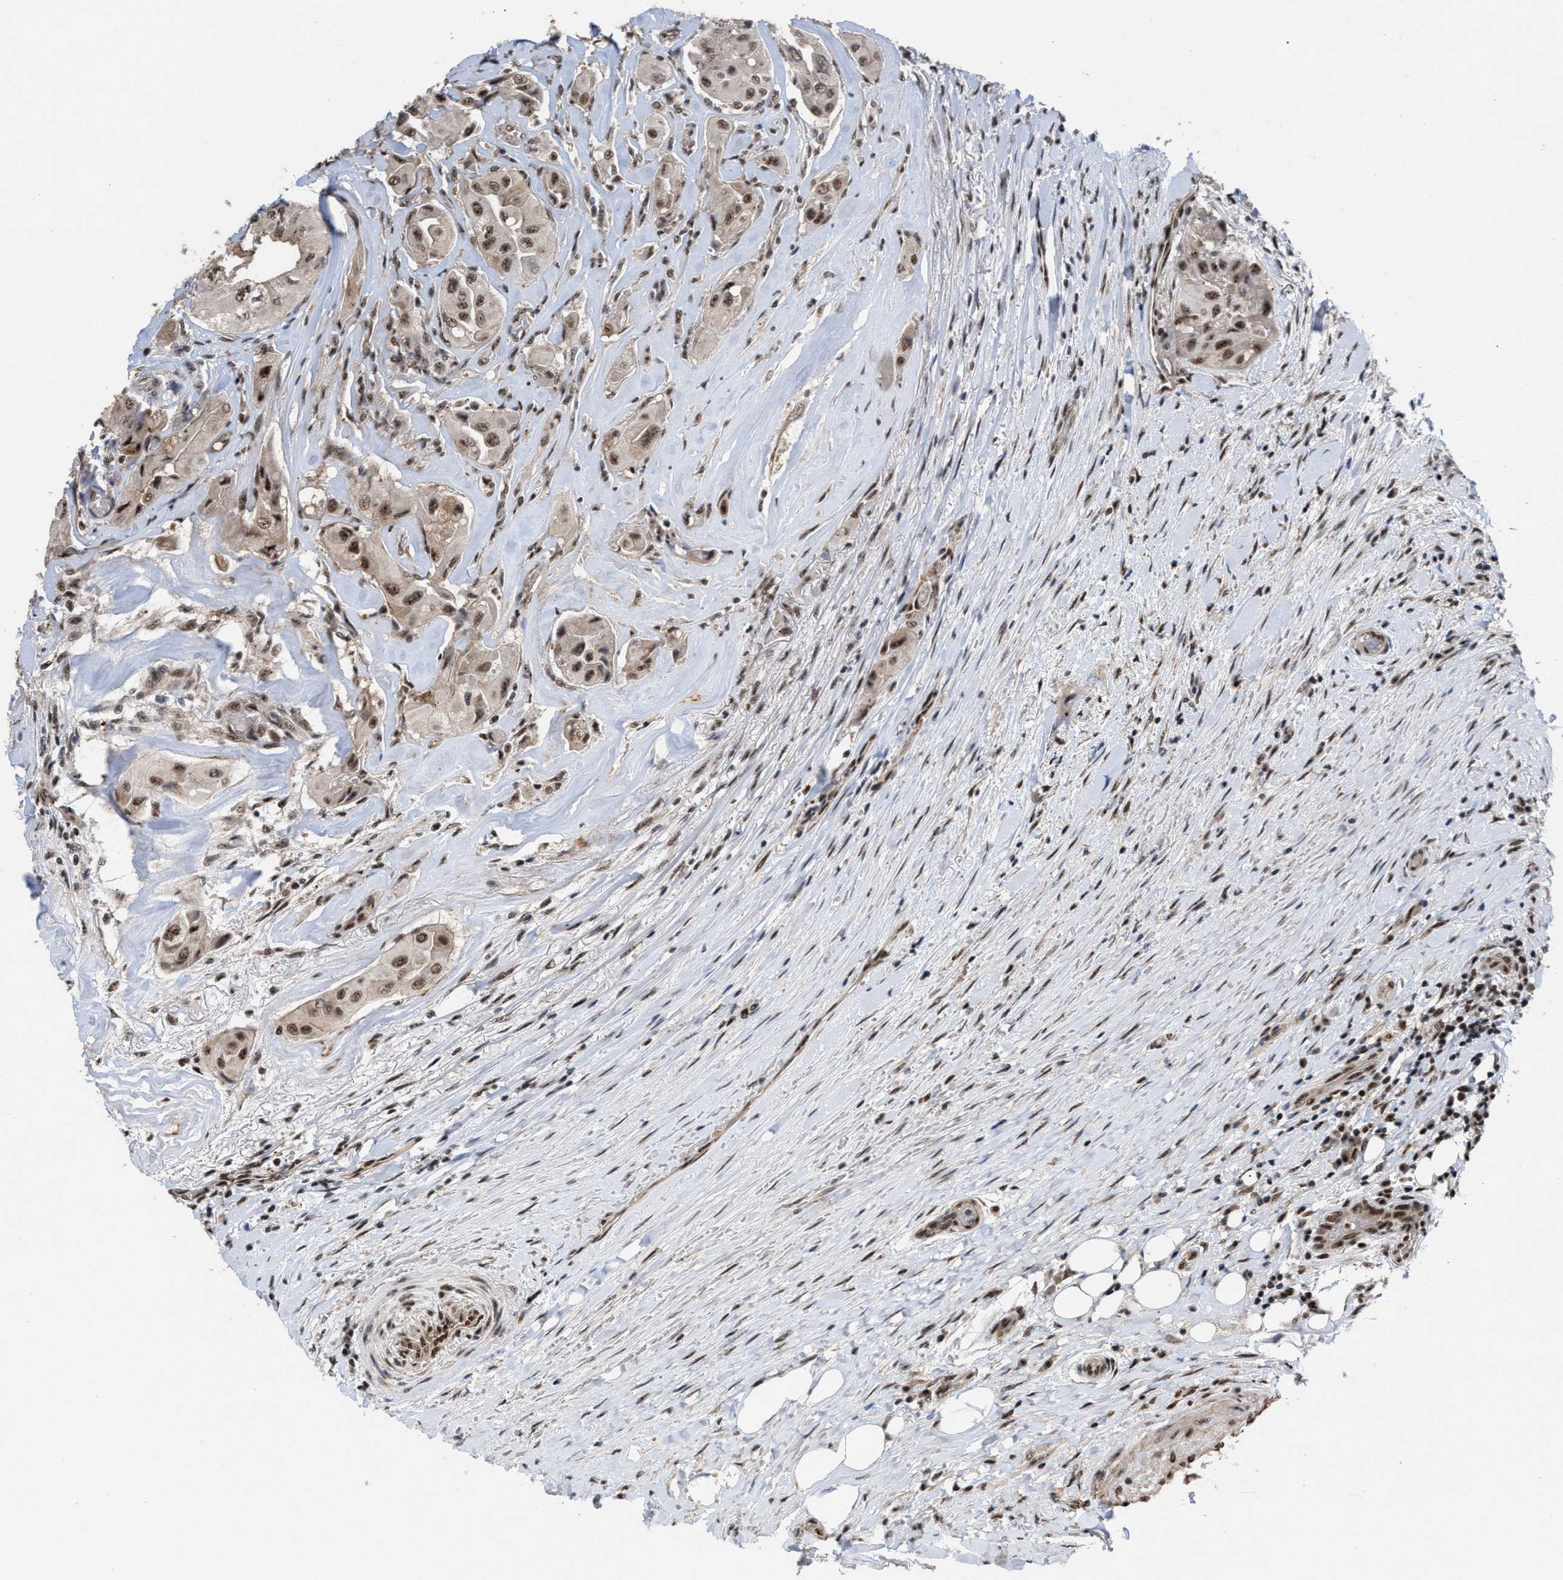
{"staining": {"intensity": "moderate", "quantity": ">75%", "location": "nuclear"}, "tissue": "thyroid cancer", "cell_type": "Tumor cells", "image_type": "cancer", "snomed": [{"axis": "morphology", "description": "Papillary adenocarcinoma, NOS"}, {"axis": "topography", "description": "Thyroid gland"}], "caption": "Brown immunohistochemical staining in thyroid cancer (papillary adenocarcinoma) demonstrates moderate nuclear expression in about >75% of tumor cells.", "gene": "EIF4A3", "patient": {"sex": "female", "age": 59}}